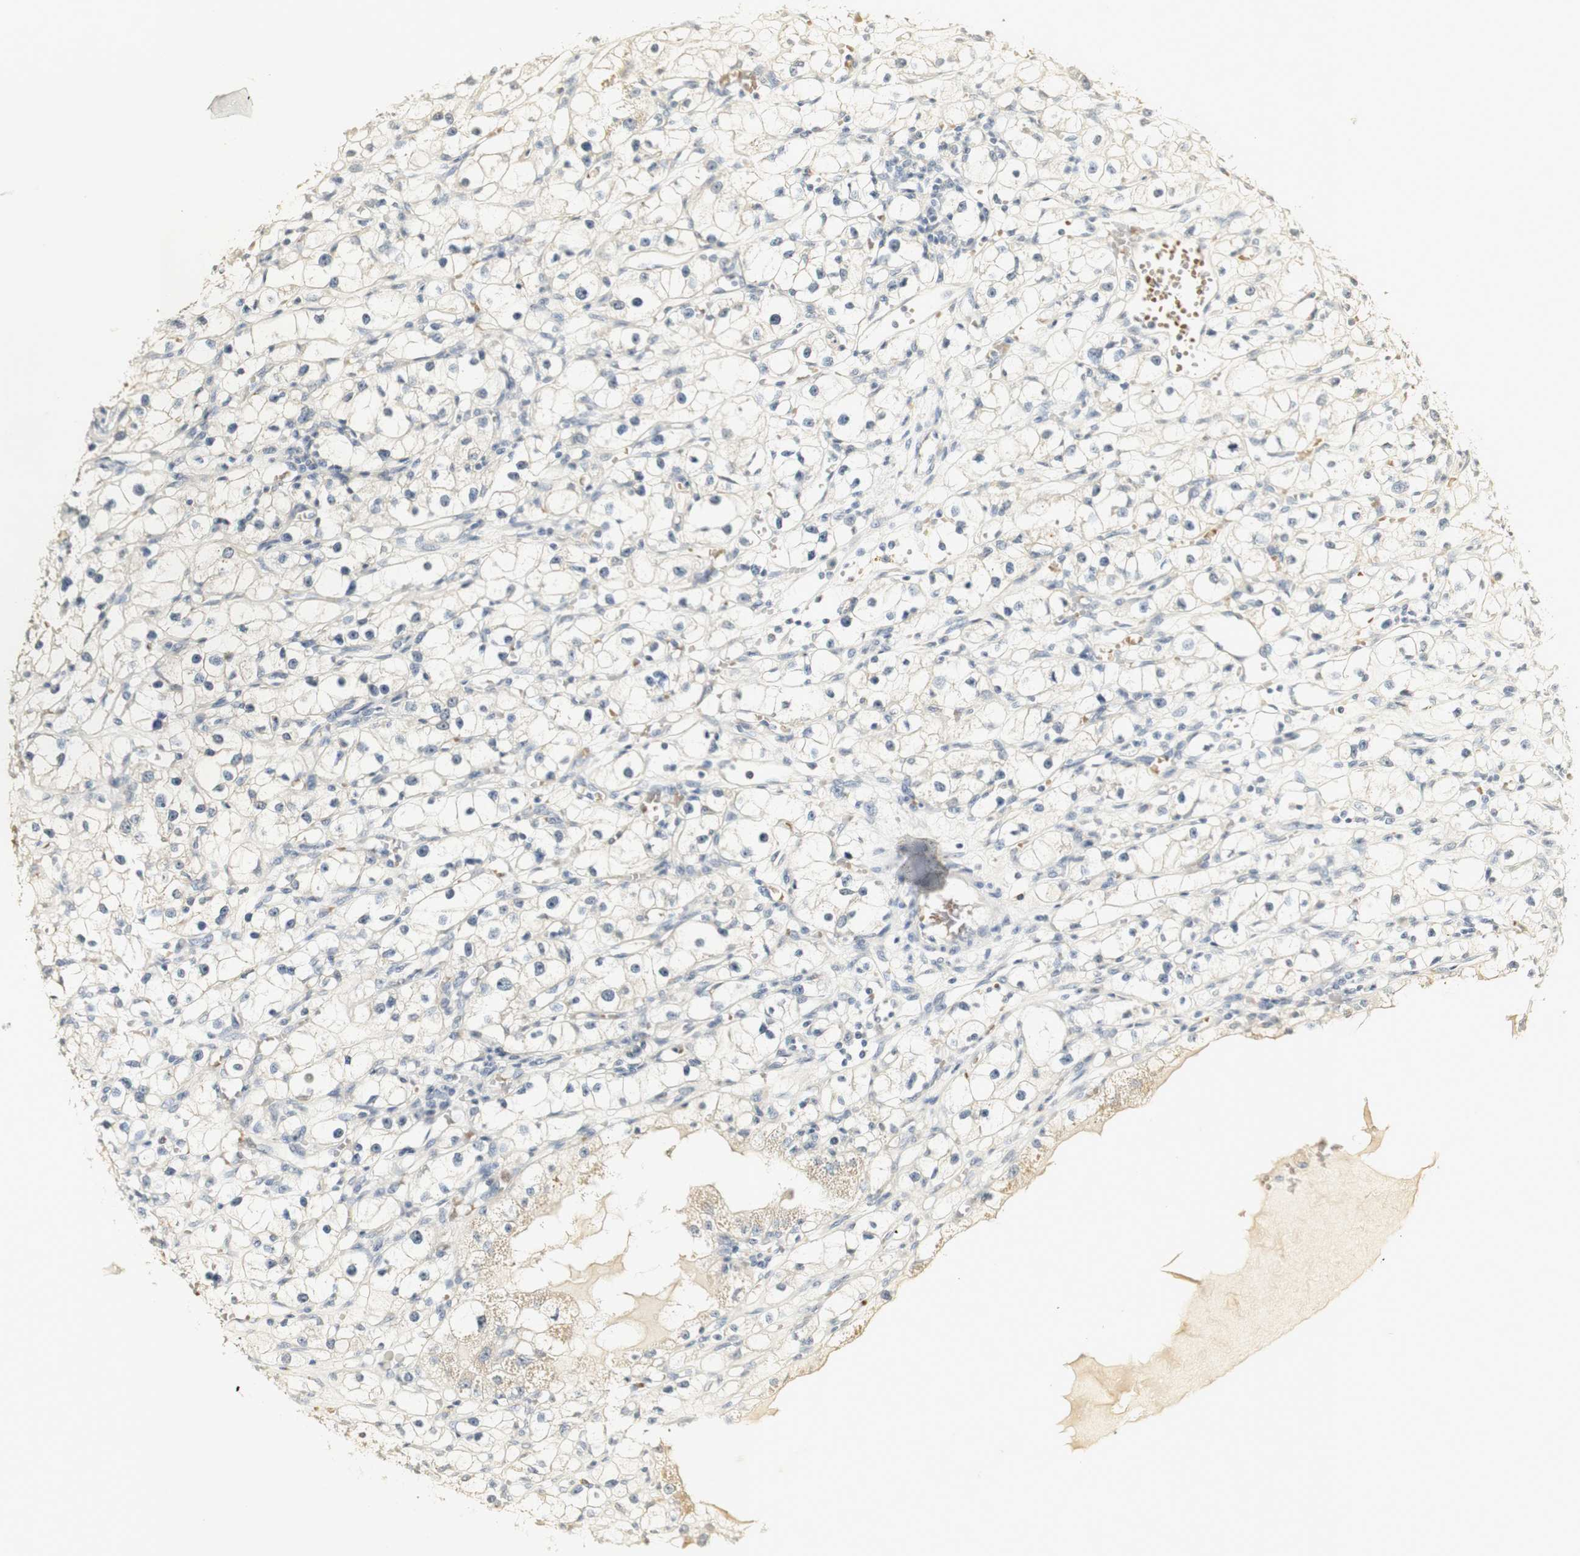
{"staining": {"intensity": "negative", "quantity": "none", "location": "none"}, "tissue": "renal cancer", "cell_type": "Tumor cells", "image_type": "cancer", "snomed": [{"axis": "morphology", "description": "Adenocarcinoma, NOS"}, {"axis": "topography", "description": "Kidney"}], "caption": "Renal cancer was stained to show a protein in brown. There is no significant positivity in tumor cells.", "gene": "SYT7", "patient": {"sex": "male", "age": 56}}